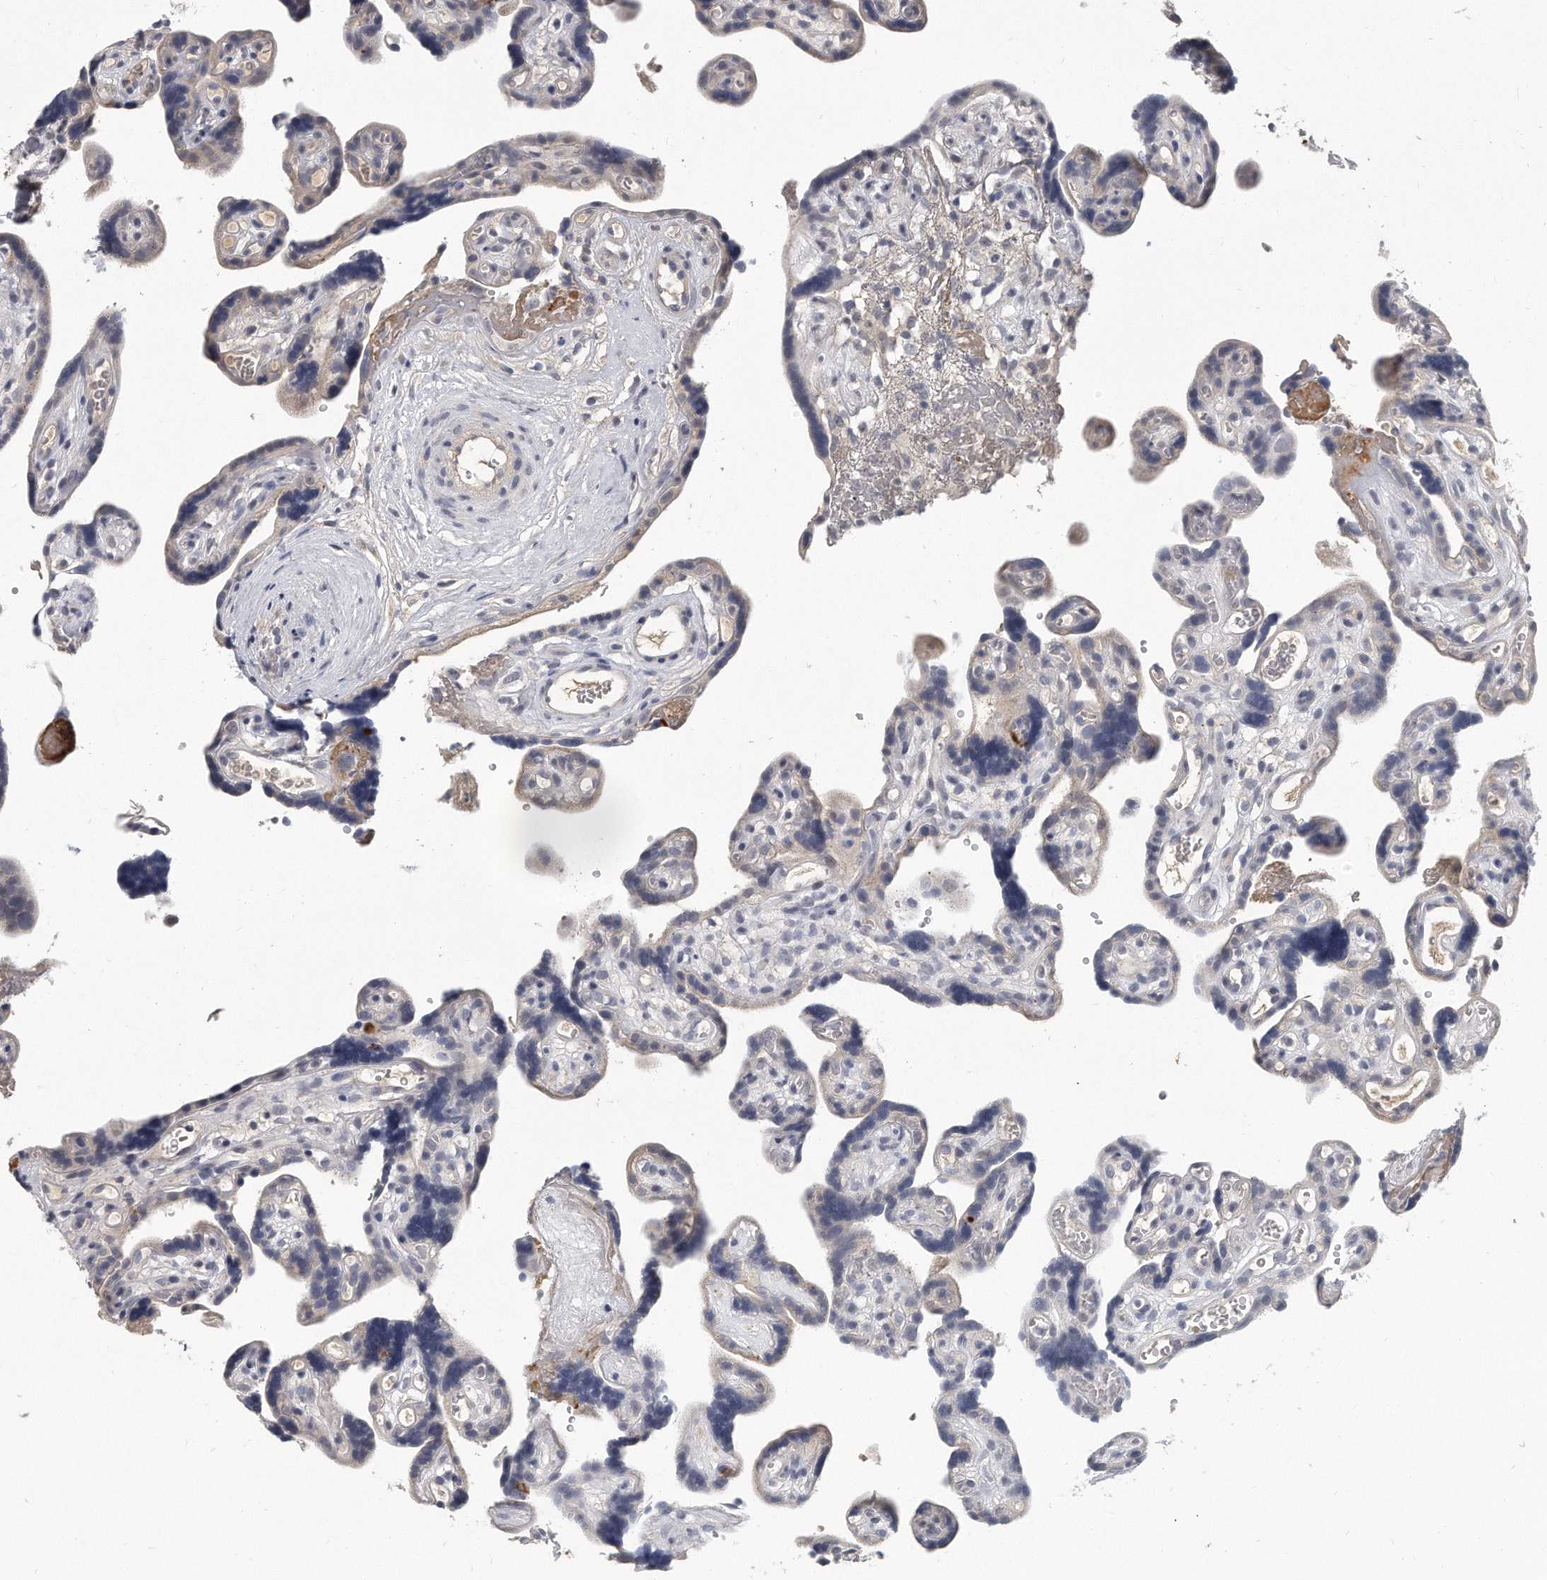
{"staining": {"intensity": "weak", "quantity": "25%-75%", "location": "cytoplasmic/membranous"}, "tissue": "placenta", "cell_type": "Decidual cells", "image_type": "normal", "snomed": [{"axis": "morphology", "description": "Normal tissue, NOS"}, {"axis": "topography", "description": "Placenta"}], "caption": "Immunohistochemical staining of unremarkable placenta reveals weak cytoplasmic/membranous protein staining in approximately 25%-75% of decidual cells. The protein of interest is stained brown, and the nuclei are stained in blue (DAB (3,3'-diaminobenzidine) IHC with brightfield microscopy, high magnification).", "gene": "KLHL7", "patient": {"sex": "female", "age": 30}}